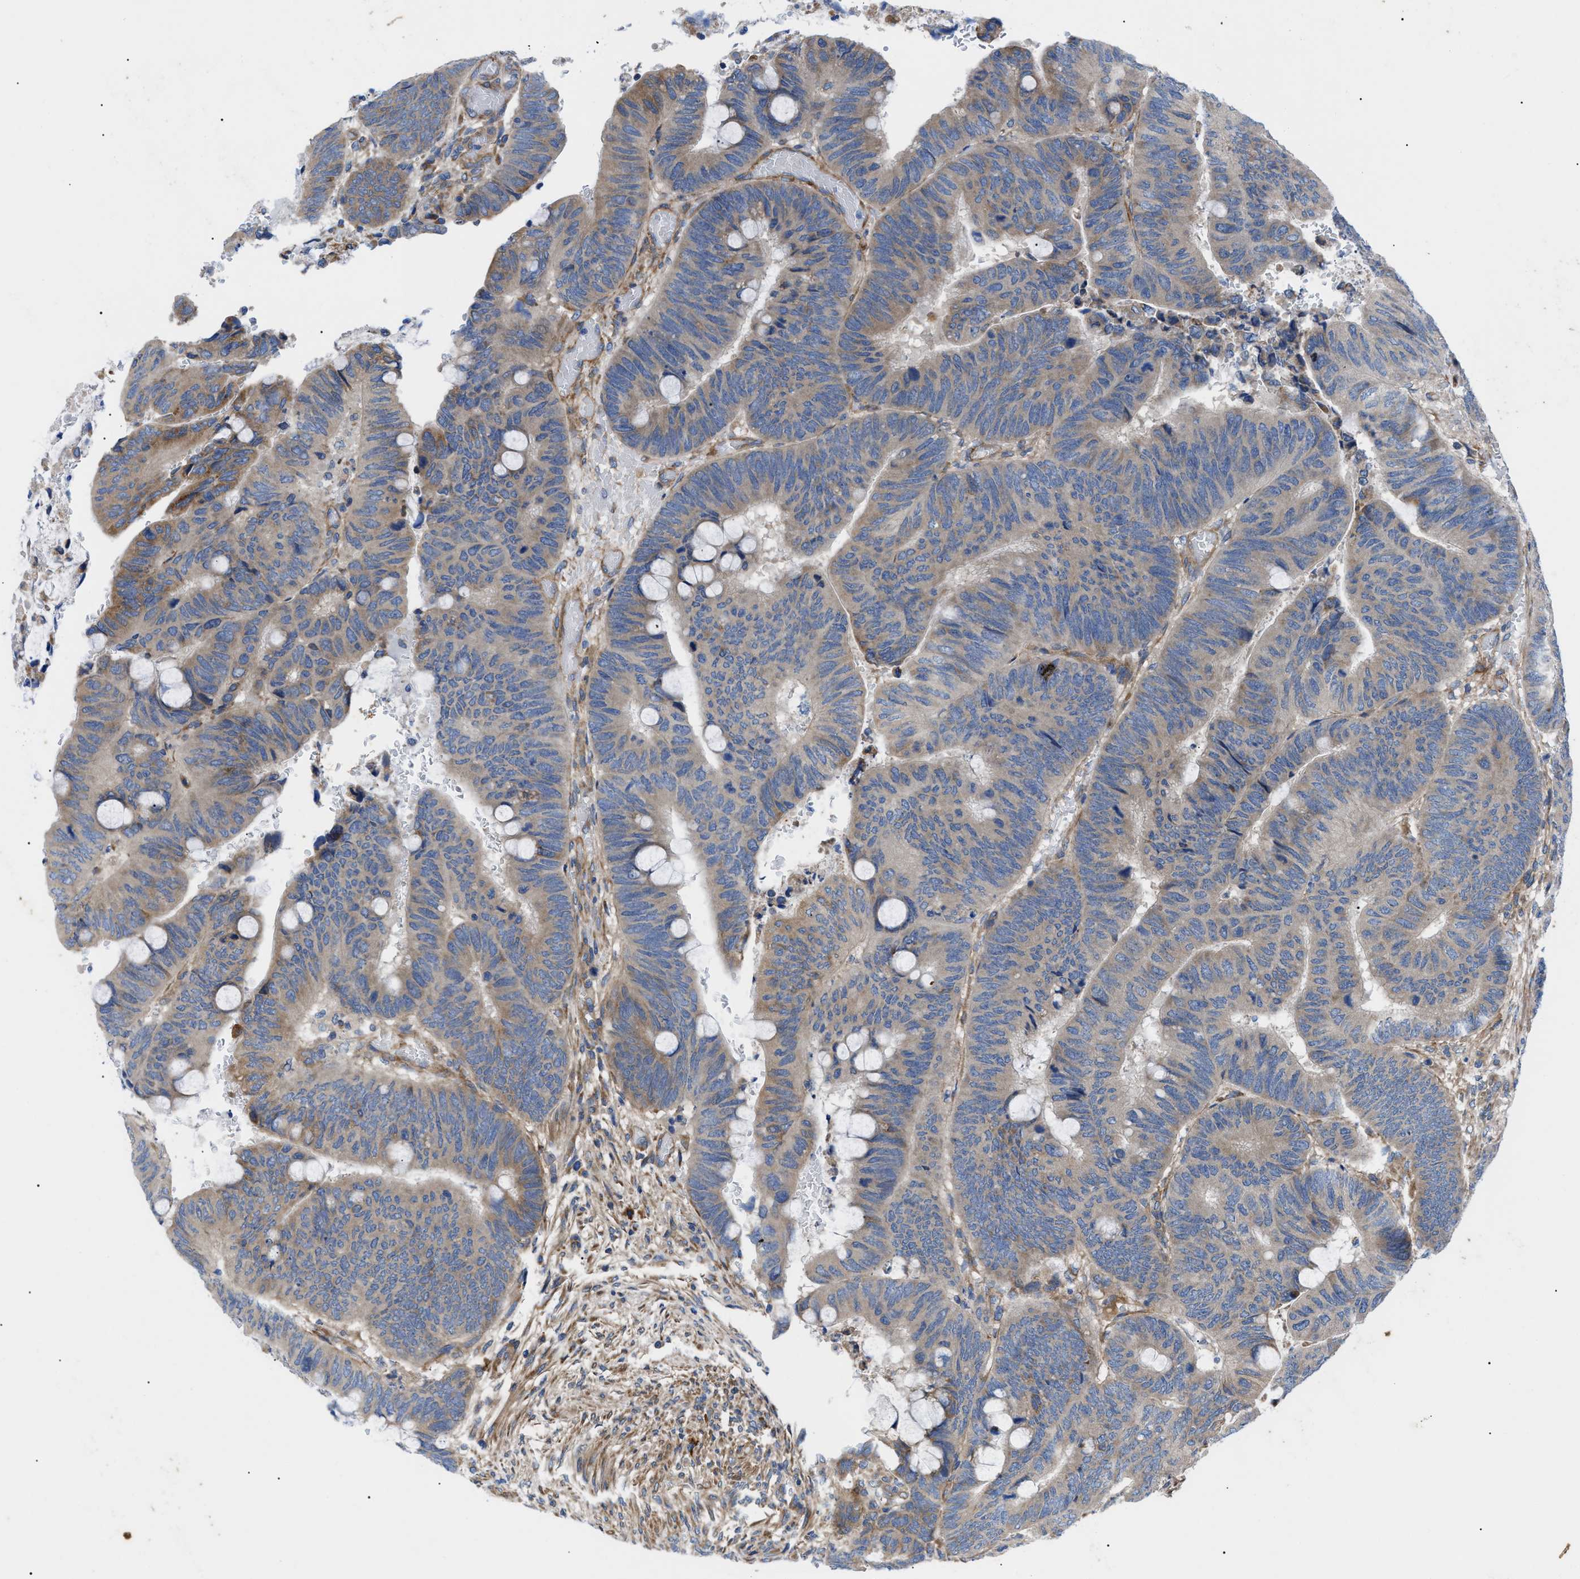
{"staining": {"intensity": "moderate", "quantity": "25%-75%", "location": "cytoplasmic/membranous"}, "tissue": "colorectal cancer", "cell_type": "Tumor cells", "image_type": "cancer", "snomed": [{"axis": "morphology", "description": "Normal tissue, NOS"}, {"axis": "morphology", "description": "Adenocarcinoma, NOS"}, {"axis": "topography", "description": "Rectum"}], "caption": "Human colorectal cancer (adenocarcinoma) stained with a protein marker demonstrates moderate staining in tumor cells.", "gene": "HSPB8", "patient": {"sex": "male", "age": 92}}